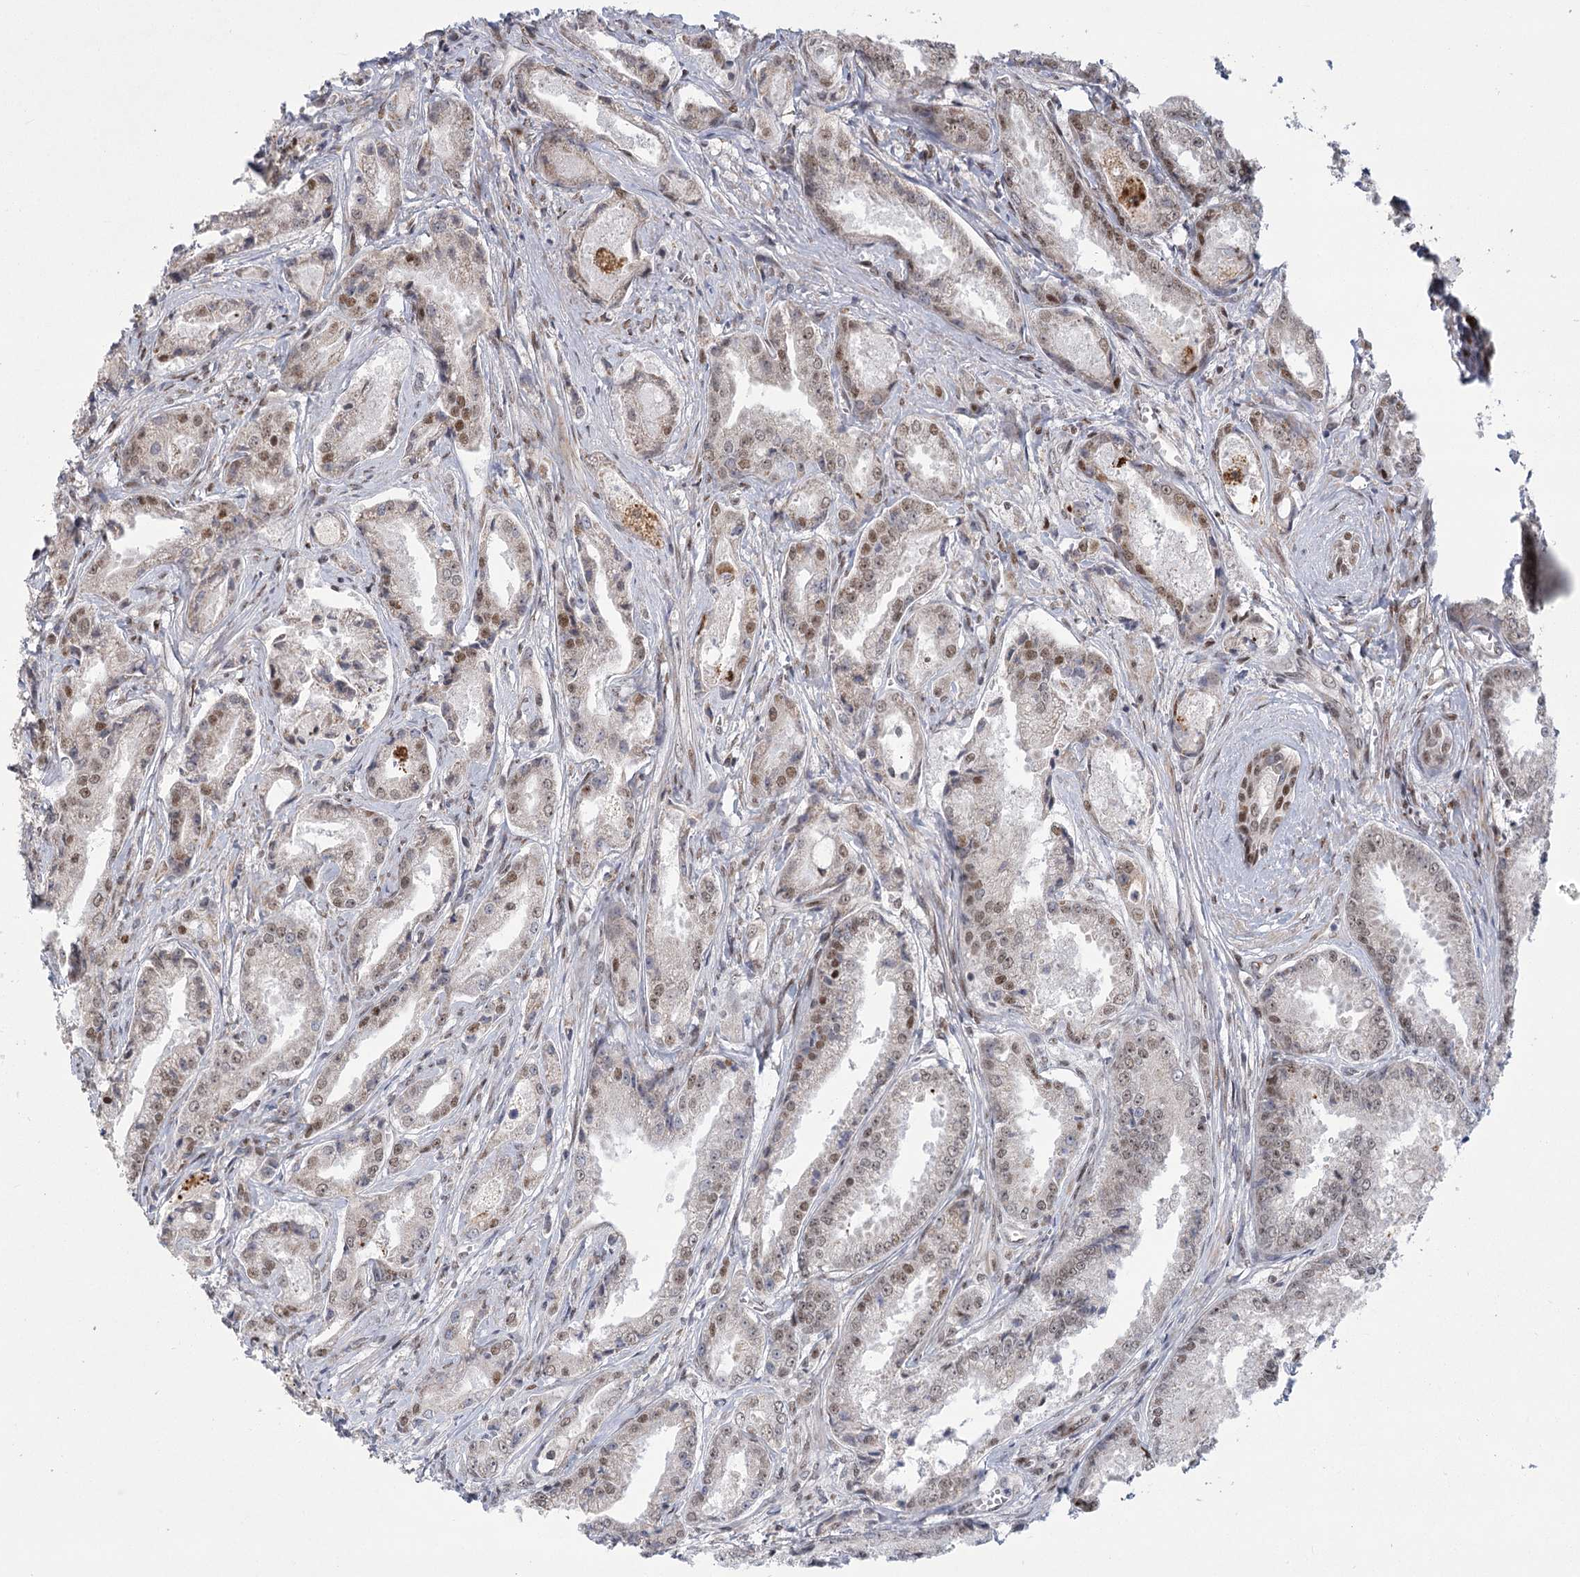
{"staining": {"intensity": "weak", "quantity": ">75%", "location": "nuclear"}, "tissue": "prostate cancer", "cell_type": "Tumor cells", "image_type": "cancer", "snomed": [{"axis": "morphology", "description": "Adenocarcinoma, High grade"}, {"axis": "topography", "description": "Prostate"}], "caption": "A high-resolution micrograph shows immunohistochemistry (IHC) staining of prostate high-grade adenocarcinoma, which exhibits weak nuclear expression in approximately >75% of tumor cells. (DAB (3,3'-diaminobenzidine) IHC, brown staining for protein, blue staining for nuclei).", "gene": "CIB4", "patient": {"sex": "male", "age": 72}}